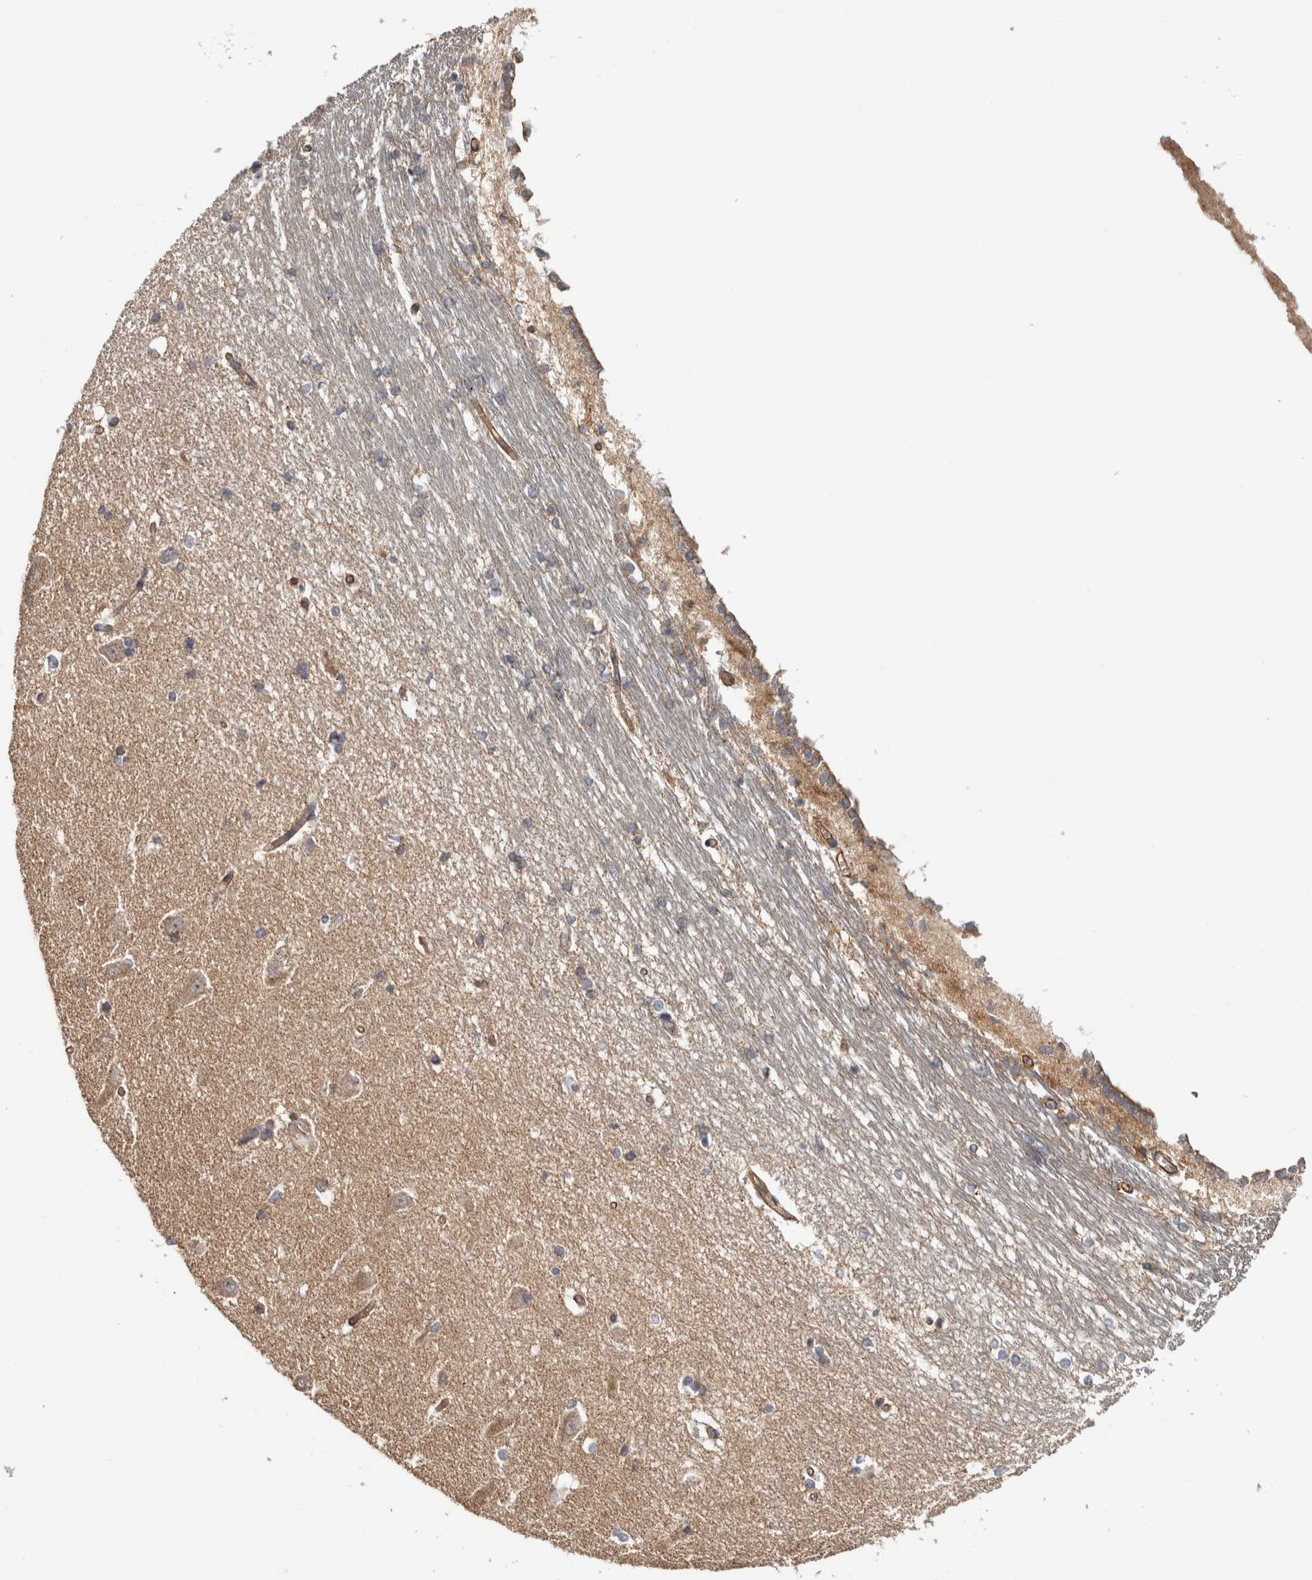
{"staining": {"intensity": "negative", "quantity": "none", "location": "none"}, "tissue": "hippocampus", "cell_type": "Glial cells", "image_type": "normal", "snomed": [{"axis": "morphology", "description": "Normal tissue, NOS"}, {"axis": "topography", "description": "Hippocampus"}], "caption": "DAB immunohistochemical staining of normal hippocampus demonstrates no significant staining in glial cells.", "gene": "CHMP4C", "patient": {"sex": "male", "age": 45}}